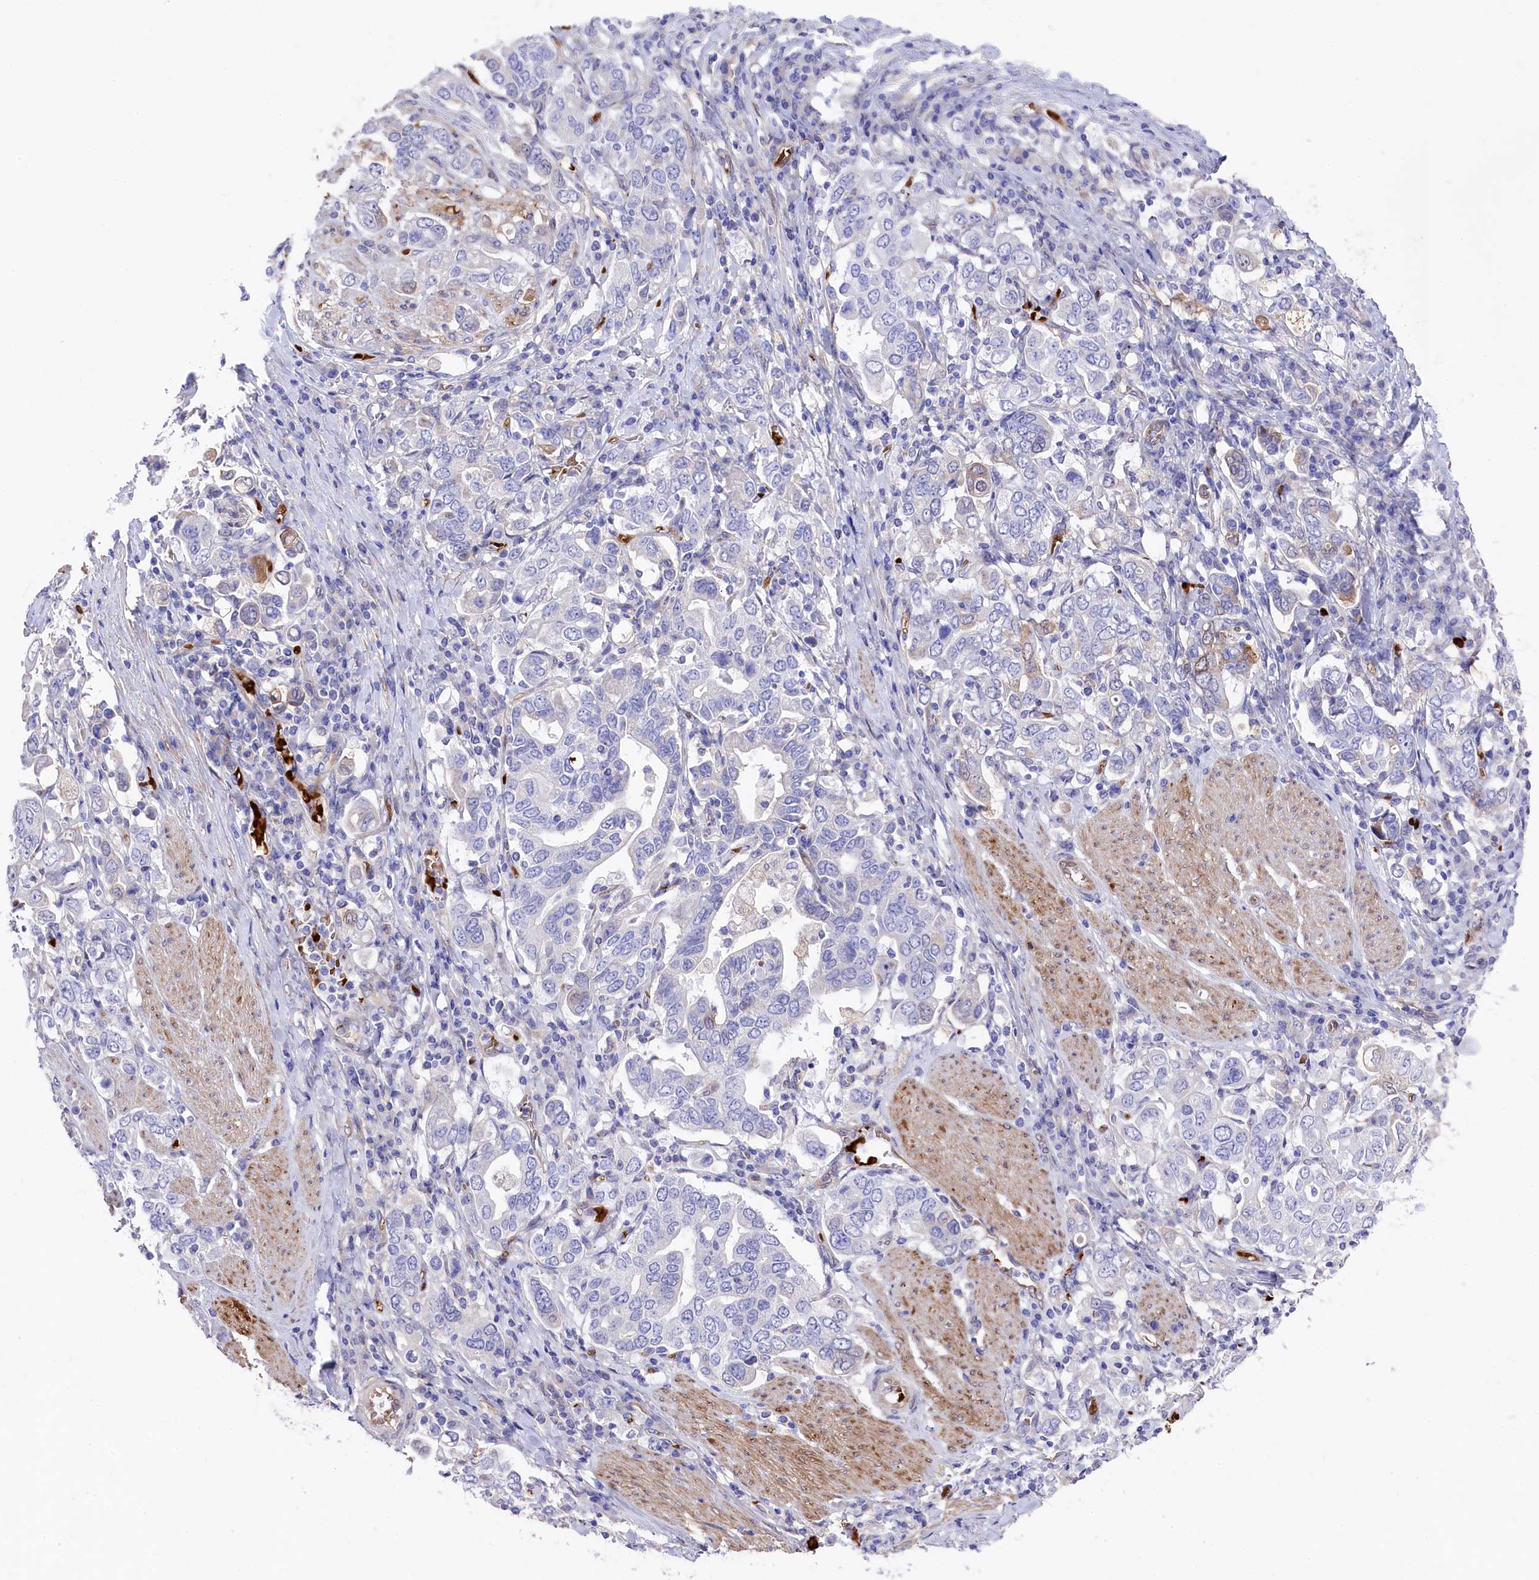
{"staining": {"intensity": "negative", "quantity": "none", "location": "none"}, "tissue": "stomach cancer", "cell_type": "Tumor cells", "image_type": "cancer", "snomed": [{"axis": "morphology", "description": "Adenocarcinoma, NOS"}, {"axis": "topography", "description": "Stomach, upper"}], "caption": "Immunohistochemistry of human stomach cancer demonstrates no expression in tumor cells. (Brightfield microscopy of DAB IHC at high magnification).", "gene": "LHFPL4", "patient": {"sex": "male", "age": 62}}